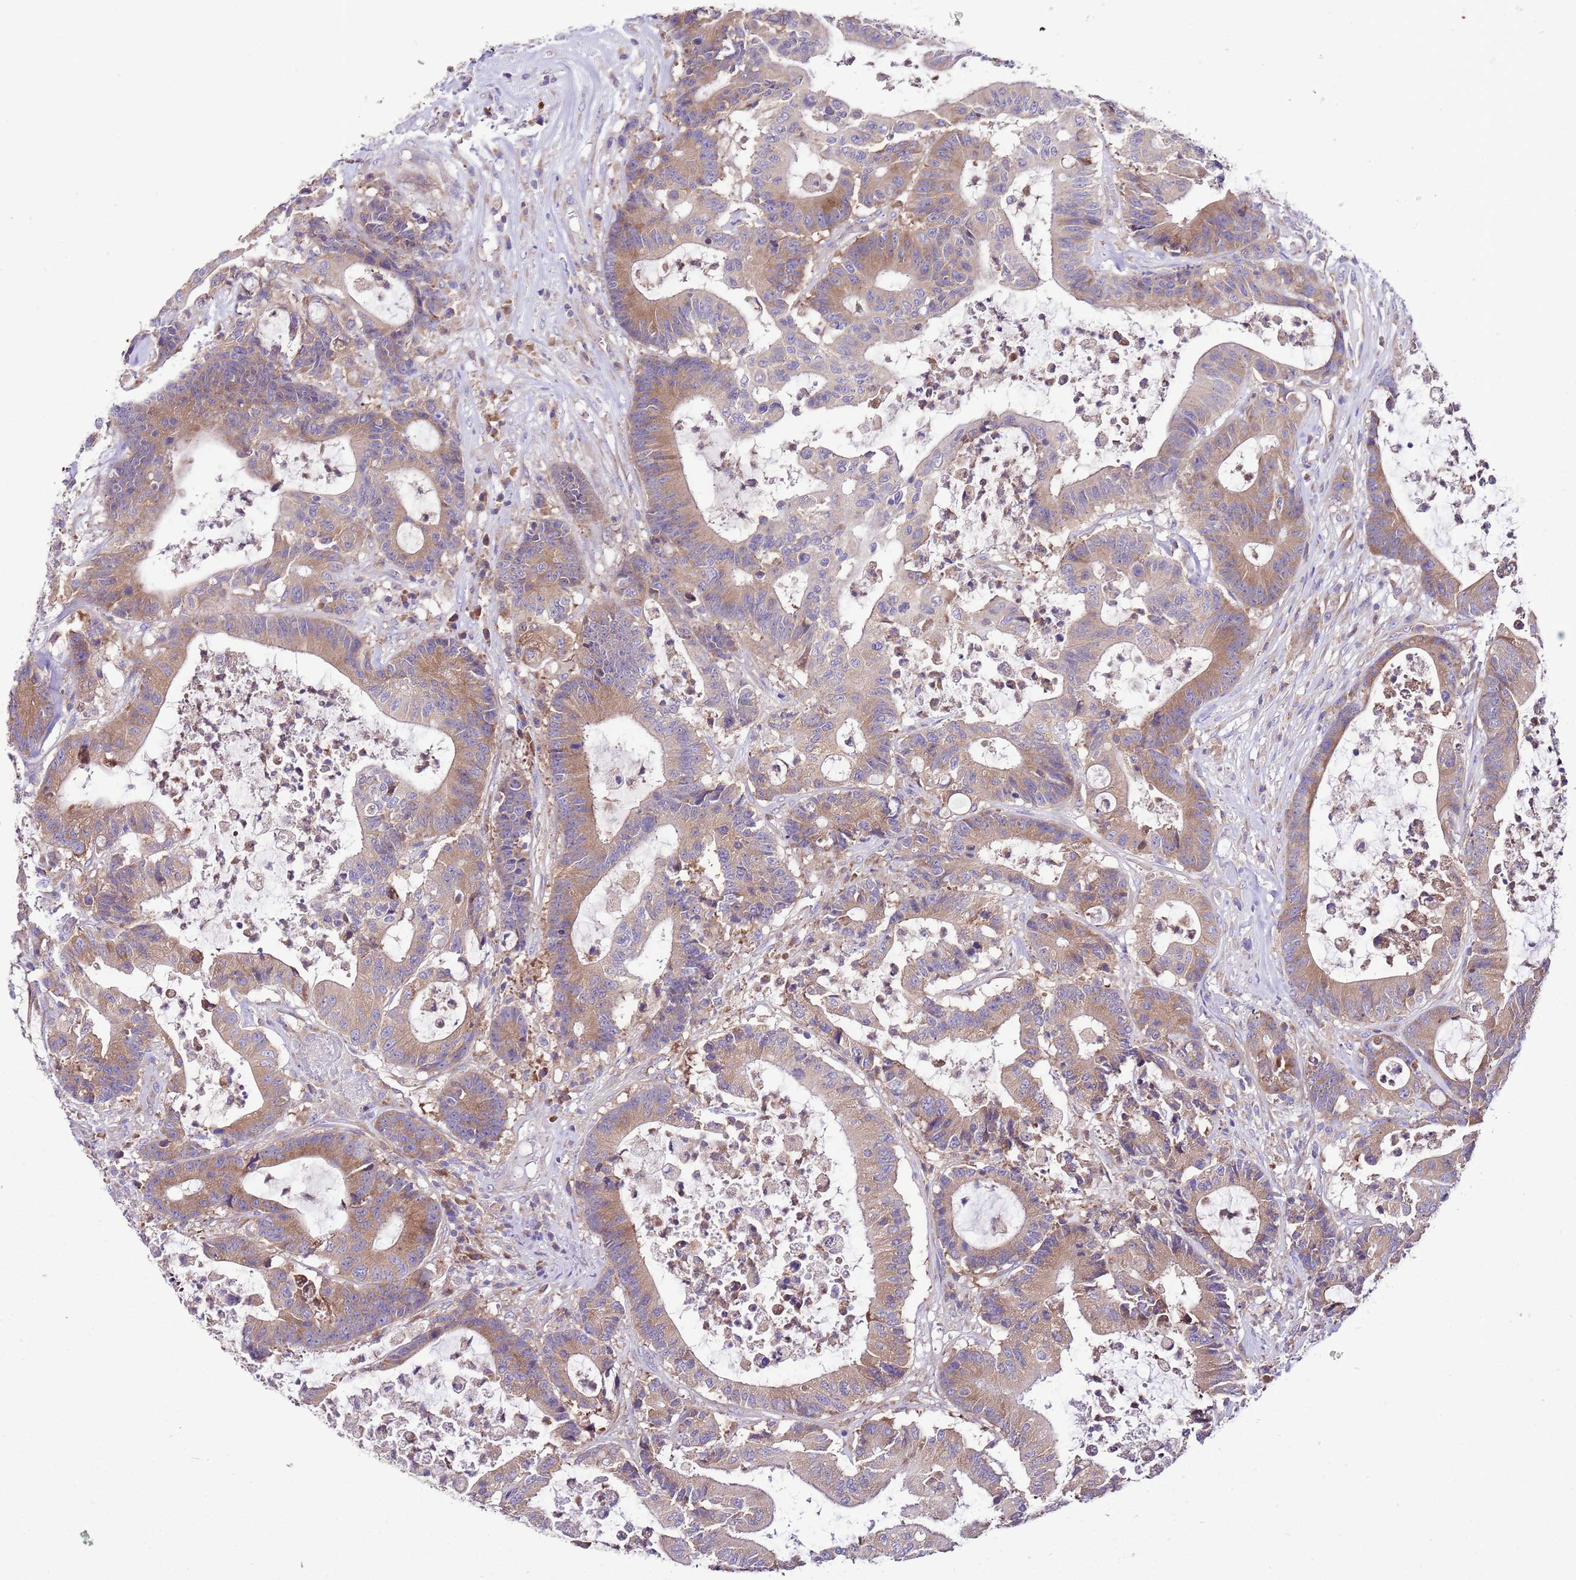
{"staining": {"intensity": "moderate", "quantity": ">75%", "location": "cytoplasmic/membranous"}, "tissue": "colorectal cancer", "cell_type": "Tumor cells", "image_type": "cancer", "snomed": [{"axis": "morphology", "description": "Adenocarcinoma, NOS"}, {"axis": "topography", "description": "Colon"}], "caption": "Tumor cells exhibit medium levels of moderate cytoplasmic/membranous staining in approximately >75% of cells in colorectal cancer (adenocarcinoma). (Brightfield microscopy of DAB IHC at high magnification).", "gene": "RPS10", "patient": {"sex": "female", "age": 84}}